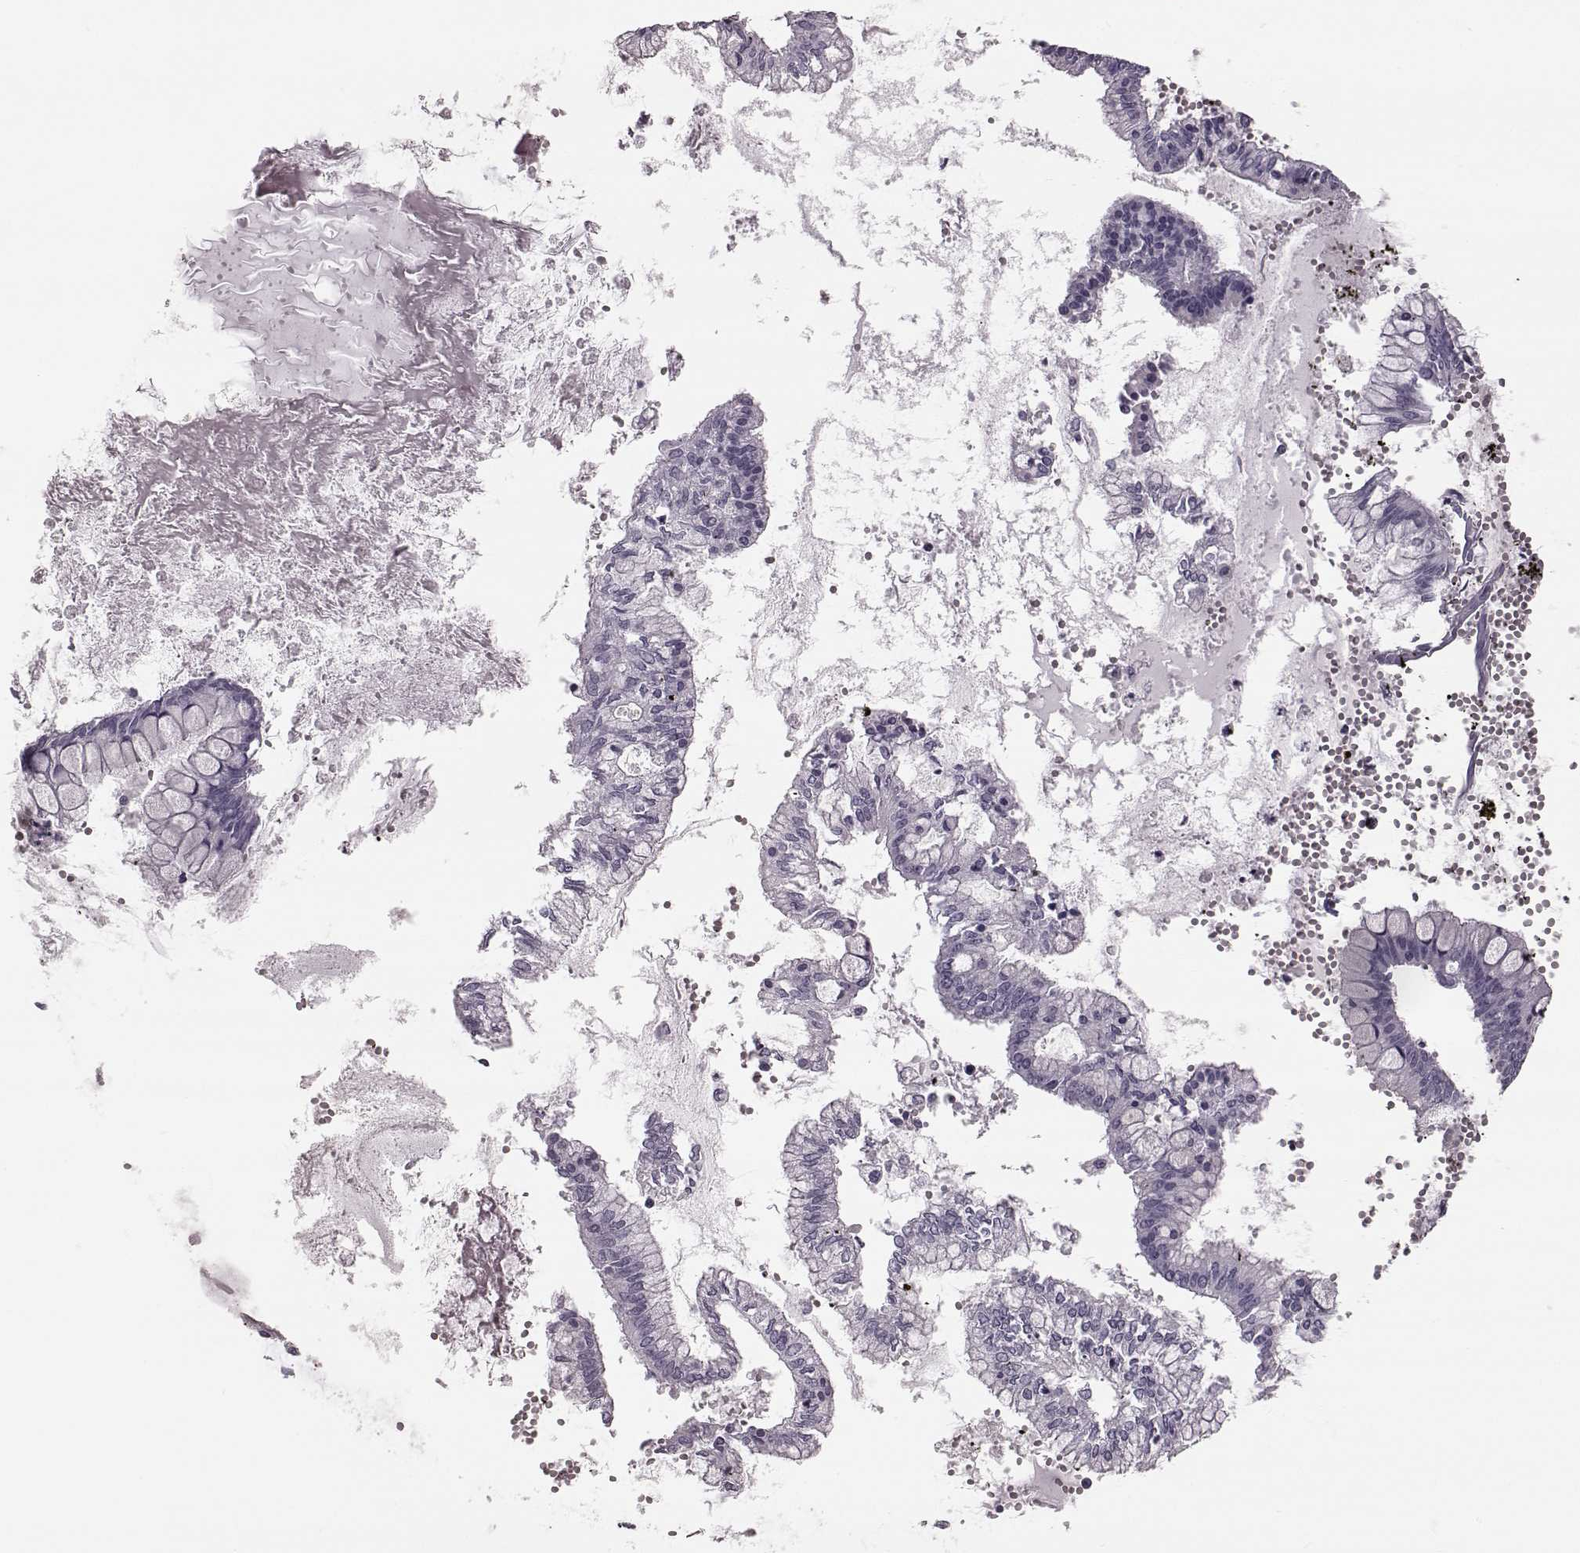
{"staining": {"intensity": "negative", "quantity": "none", "location": "none"}, "tissue": "ovarian cancer", "cell_type": "Tumor cells", "image_type": "cancer", "snomed": [{"axis": "morphology", "description": "Cystadenocarcinoma, mucinous, NOS"}, {"axis": "topography", "description": "Ovary"}], "caption": "Immunohistochemistry micrograph of neoplastic tissue: human ovarian mucinous cystadenocarcinoma stained with DAB demonstrates no significant protein positivity in tumor cells.", "gene": "ZNF433", "patient": {"sex": "female", "age": 67}}